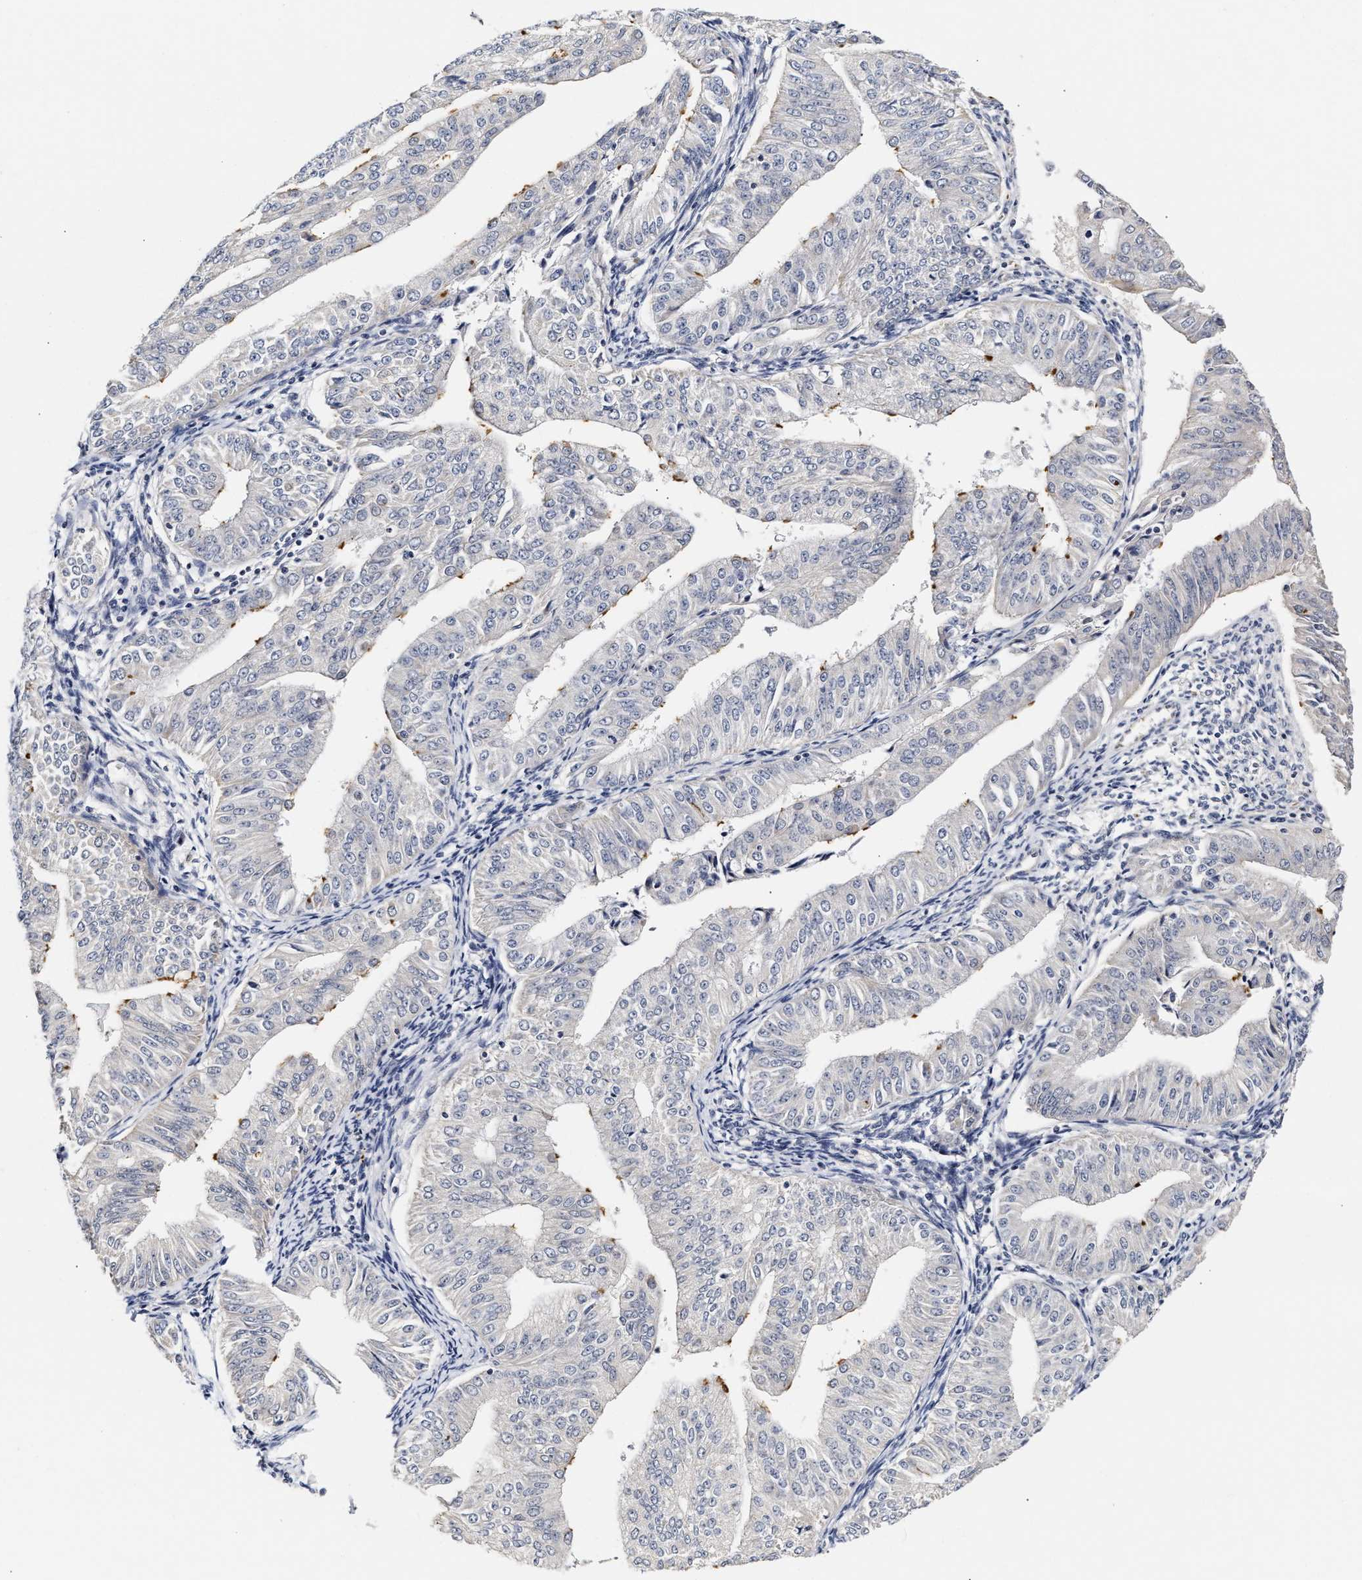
{"staining": {"intensity": "negative", "quantity": "none", "location": "none"}, "tissue": "endometrial cancer", "cell_type": "Tumor cells", "image_type": "cancer", "snomed": [{"axis": "morphology", "description": "Normal tissue, NOS"}, {"axis": "morphology", "description": "Adenocarcinoma, NOS"}, {"axis": "topography", "description": "Endometrium"}], "caption": "A high-resolution photomicrograph shows IHC staining of endometrial cancer, which exhibits no significant positivity in tumor cells.", "gene": "RINT1", "patient": {"sex": "female", "age": 53}}